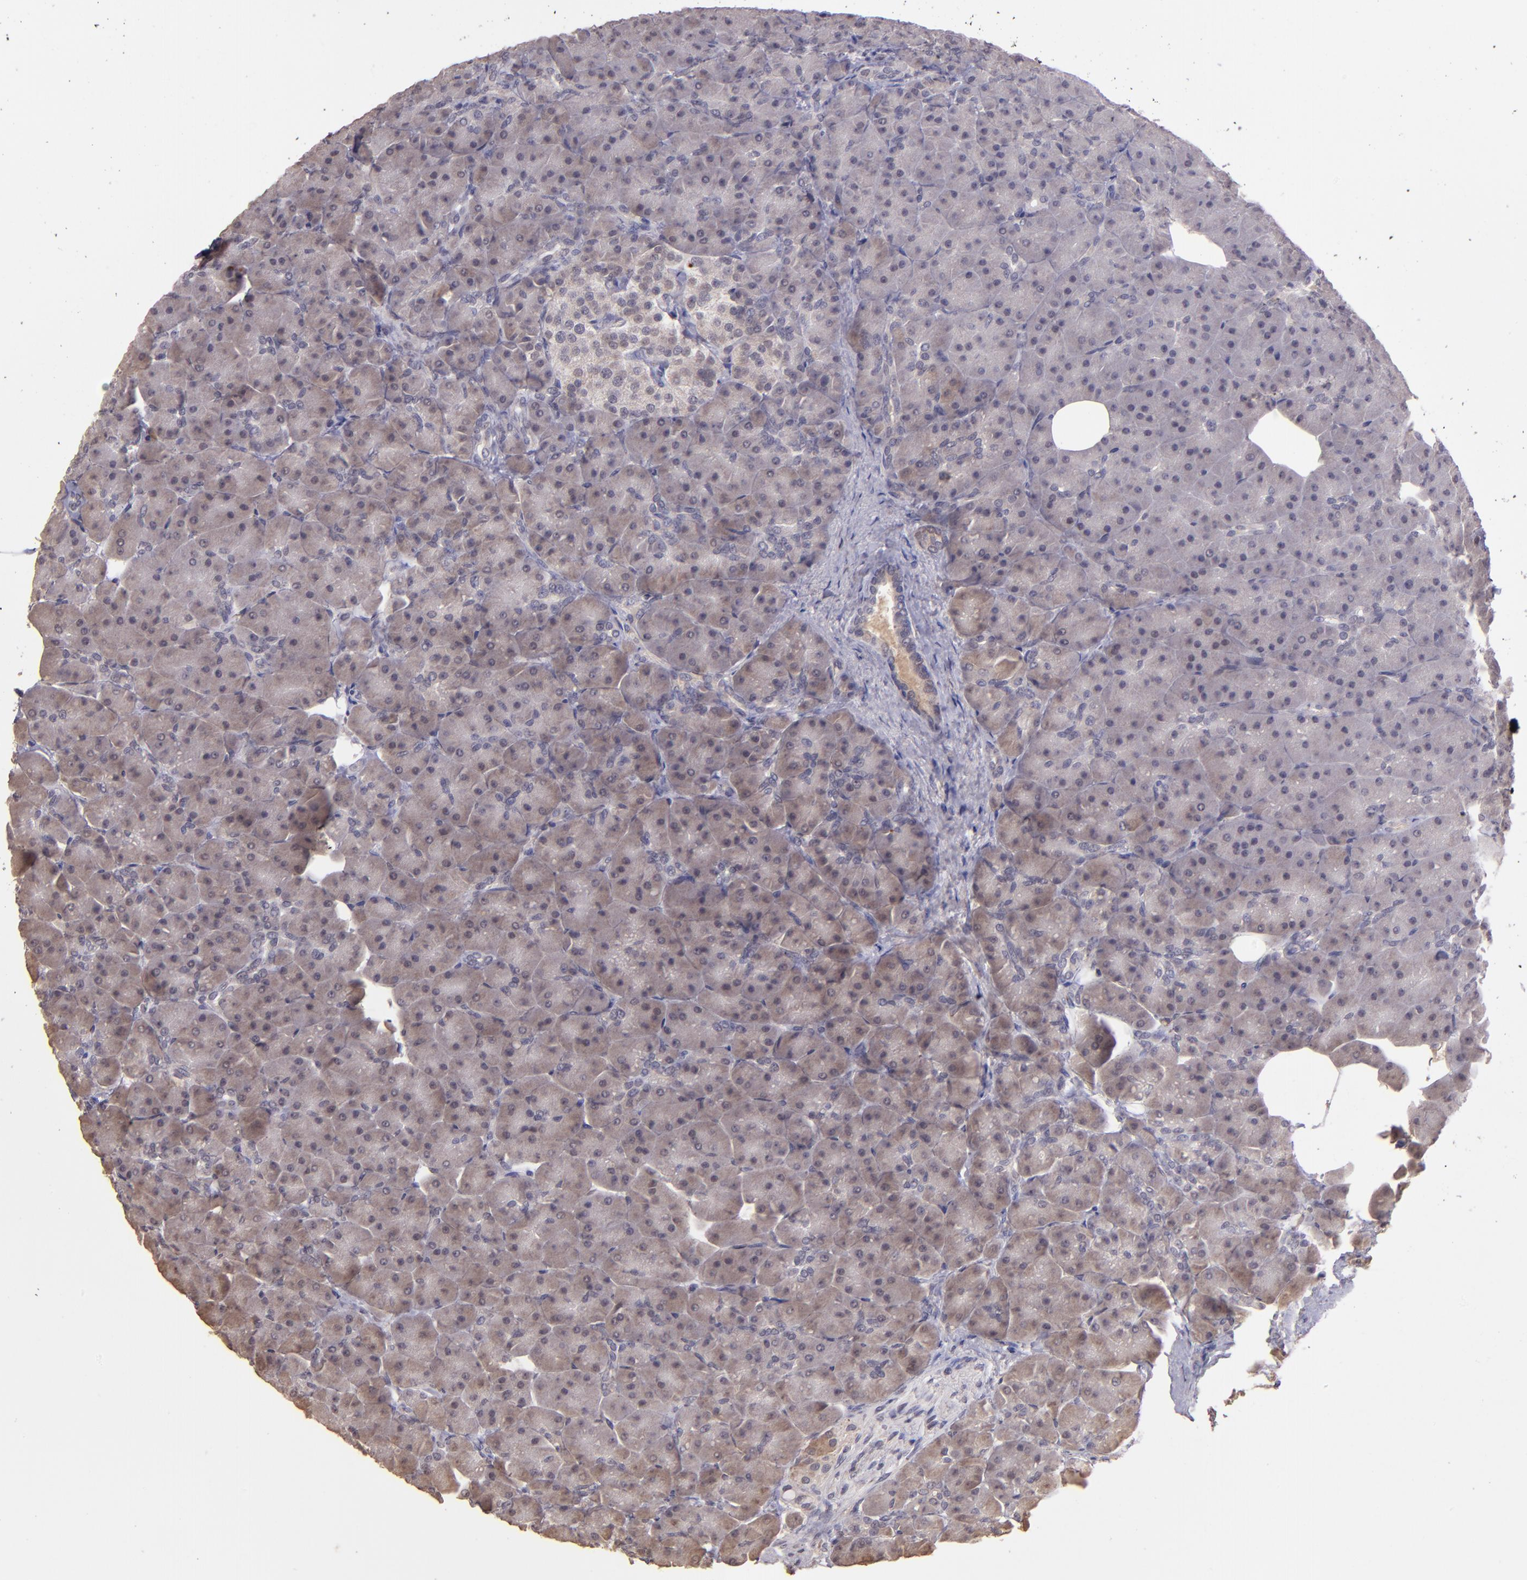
{"staining": {"intensity": "weak", "quantity": ">75%", "location": "cytoplasmic/membranous"}, "tissue": "pancreas", "cell_type": "Exocrine glandular cells", "image_type": "normal", "snomed": [{"axis": "morphology", "description": "Normal tissue, NOS"}, {"axis": "topography", "description": "Pancreas"}], "caption": "Exocrine glandular cells reveal low levels of weak cytoplasmic/membranous expression in approximately >75% of cells in unremarkable pancreas. The protein is stained brown, and the nuclei are stained in blue (DAB IHC with brightfield microscopy, high magnification).", "gene": "TAF7L", "patient": {"sex": "male", "age": 66}}